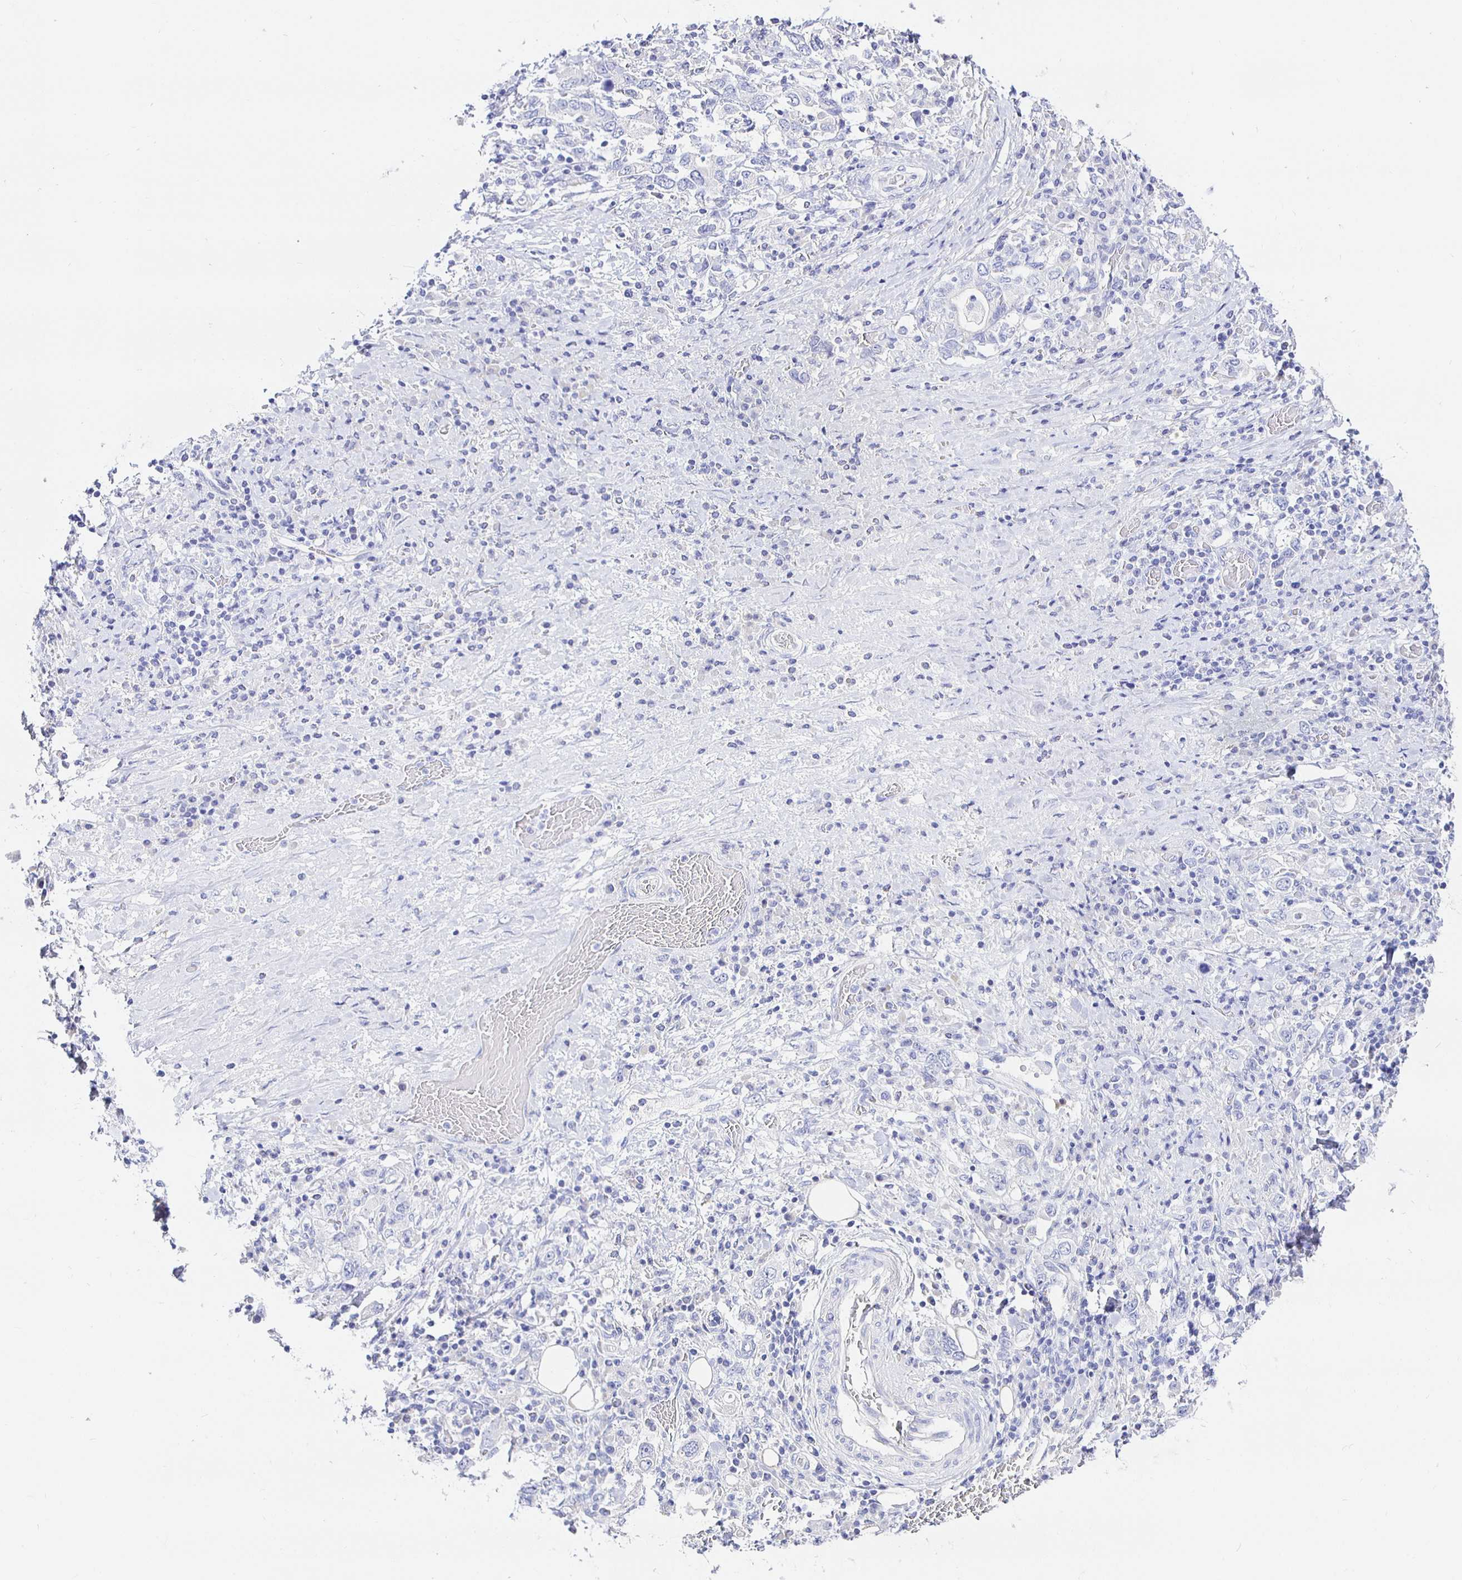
{"staining": {"intensity": "negative", "quantity": "none", "location": "none"}, "tissue": "stomach cancer", "cell_type": "Tumor cells", "image_type": "cancer", "snomed": [{"axis": "morphology", "description": "Adenocarcinoma, NOS"}, {"axis": "topography", "description": "Stomach, upper"}, {"axis": "topography", "description": "Stomach"}], "caption": "A high-resolution photomicrograph shows immunohistochemistry staining of stomach cancer (adenocarcinoma), which reveals no significant staining in tumor cells.", "gene": "UMOD", "patient": {"sex": "male", "age": 62}}